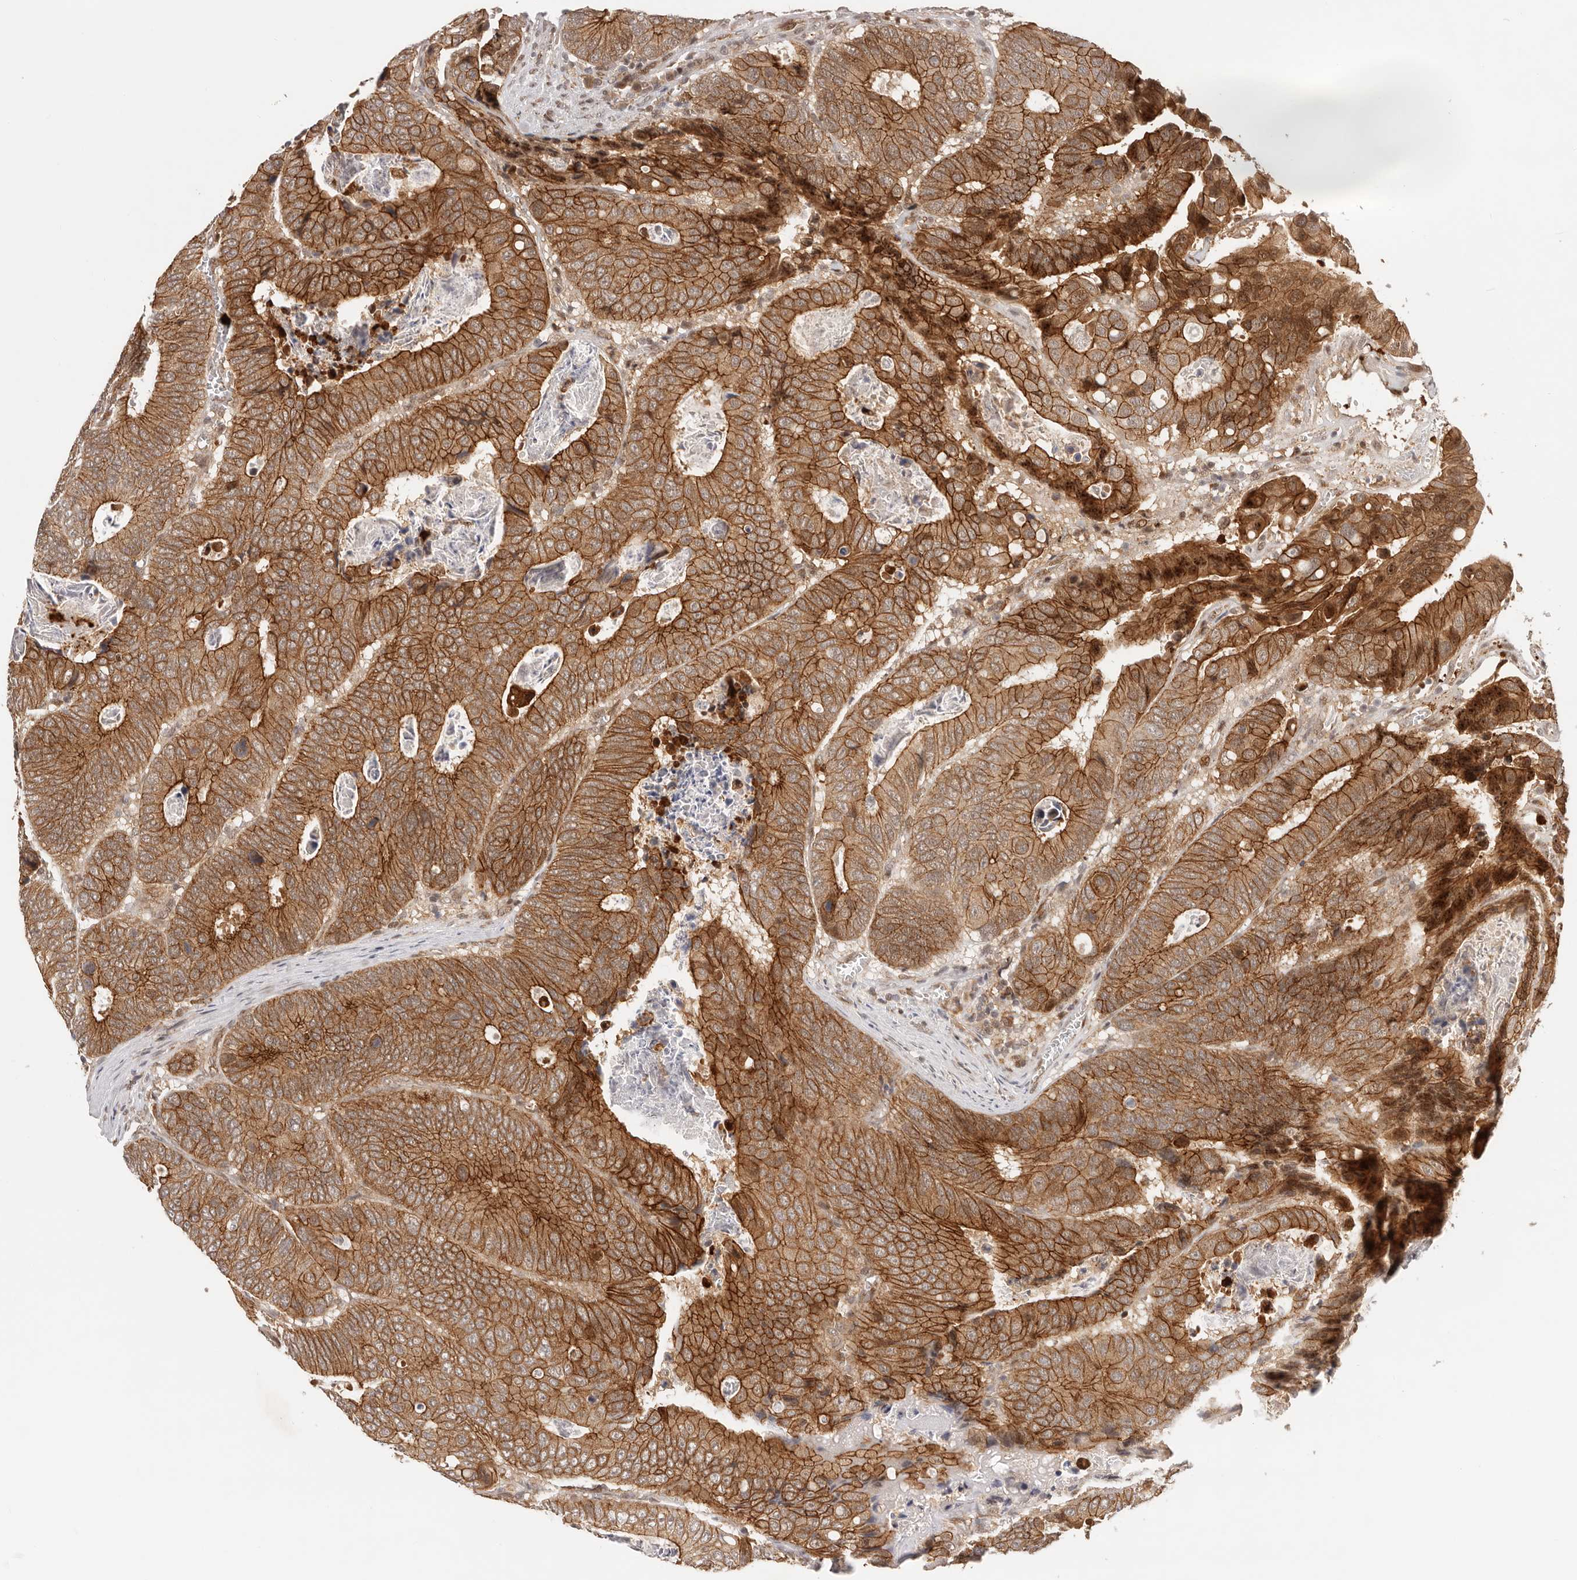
{"staining": {"intensity": "strong", "quantity": ">75%", "location": "cytoplasmic/membranous"}, "tissue": "colorectal cancer", "cell_type": "Tumor cells", "image_type": "cancer", "snomed": [{"axis": "morphology", "description": "Inflammation, NOS"}, {"axis": "morphology", "description": "Adenocarcinoma, NOS"}, {"axis": "topography", "description": "Colon"}], "caption": "Immunohistochemistry (DAB) staining of human colorectal adenocarcinoma displays strong cytoplasmic/membranous protein positivity in about >75% of tumor cells. The protein is shown in brown color, while the nuclei are stained blue.", "gene": "AFDN", "patient": {"sex": "male", "age": 72}}